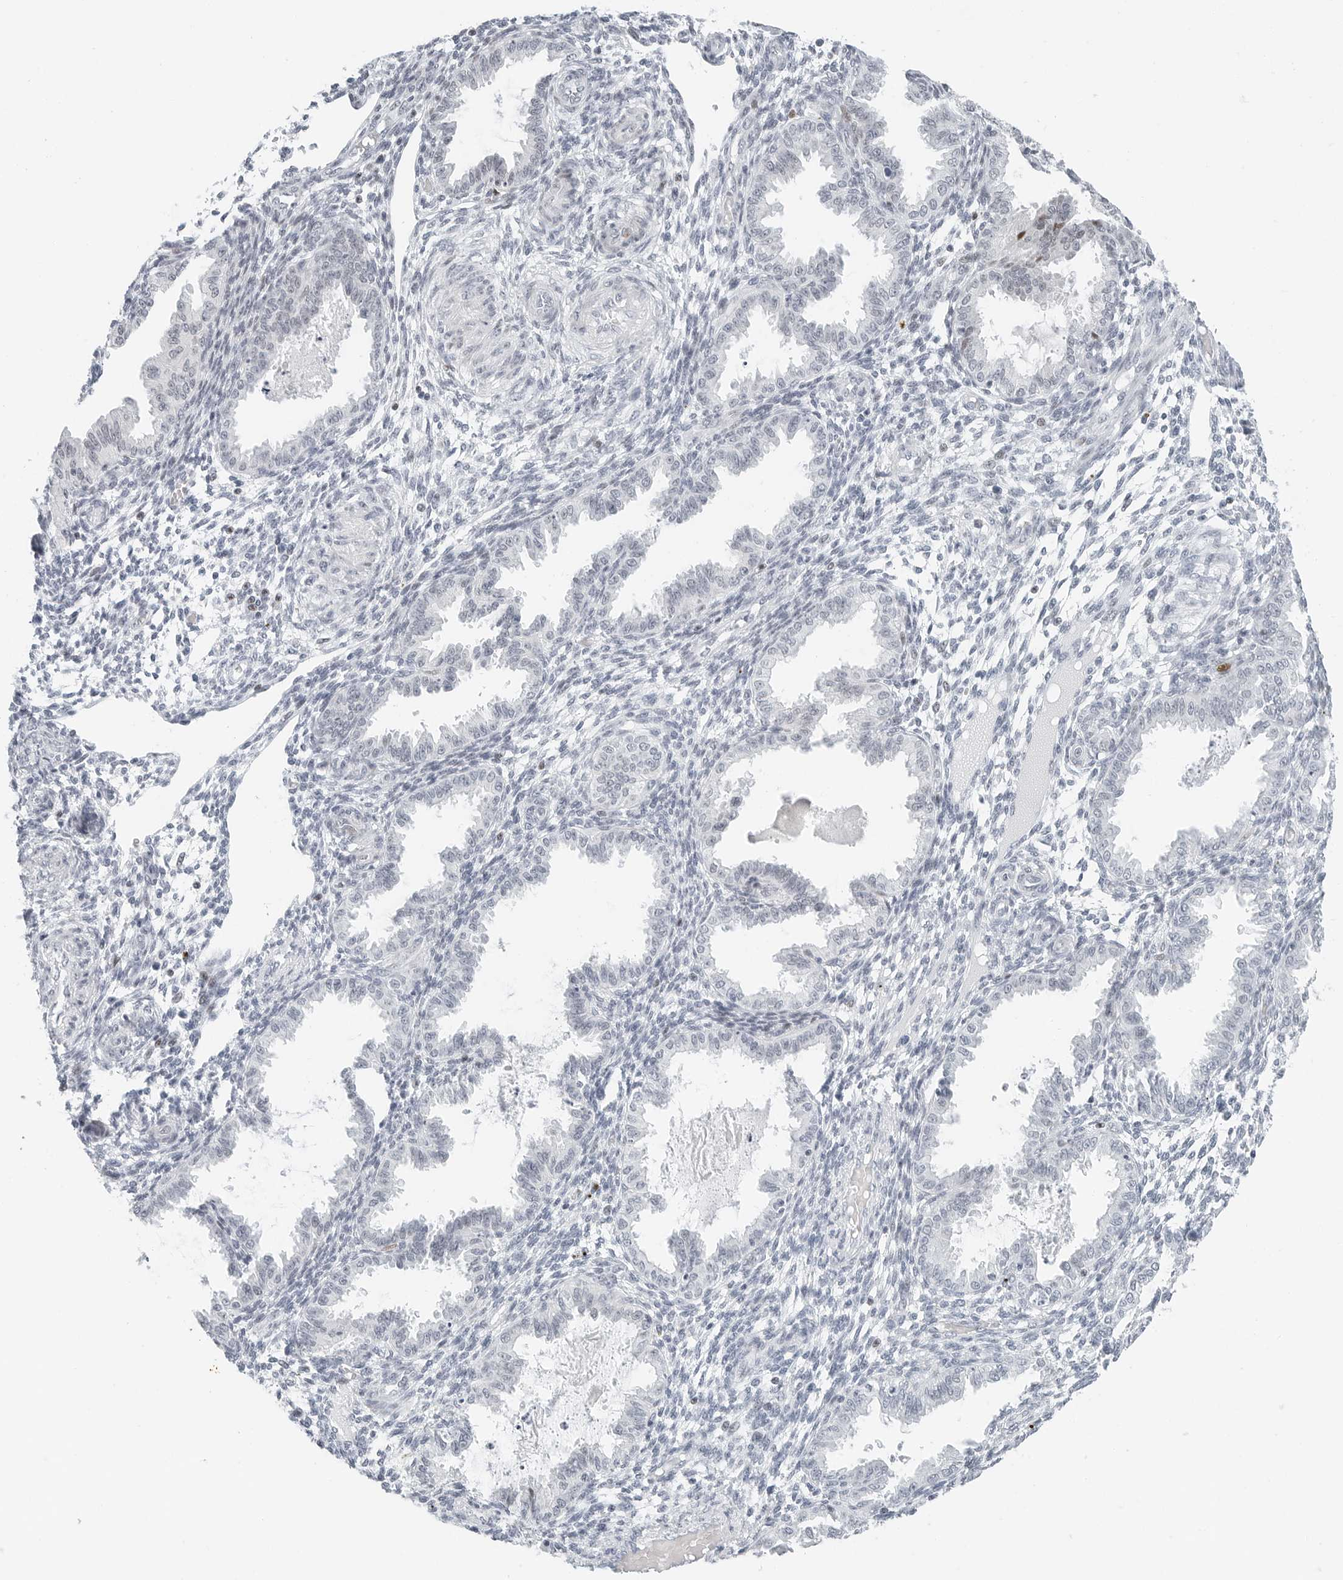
{"staining": {"intensity": "negative", "quantity": "none", "location": "none"}, "tissue": "endometrium", "cell_type": "Cells in endometrial stroma", "image_type": "normal", "snomed": [{"axis": "morphology", "description": "Normal tissue, NOS"}, {"axis": "topography", "description": "Endometrium"}], "caption": "Human endometrium stained for a protein using IHC exhibits no expression in cells in endometrial stroma.", "gene": "NTMT2", "patient": {"sex": "female", "age": 33}}